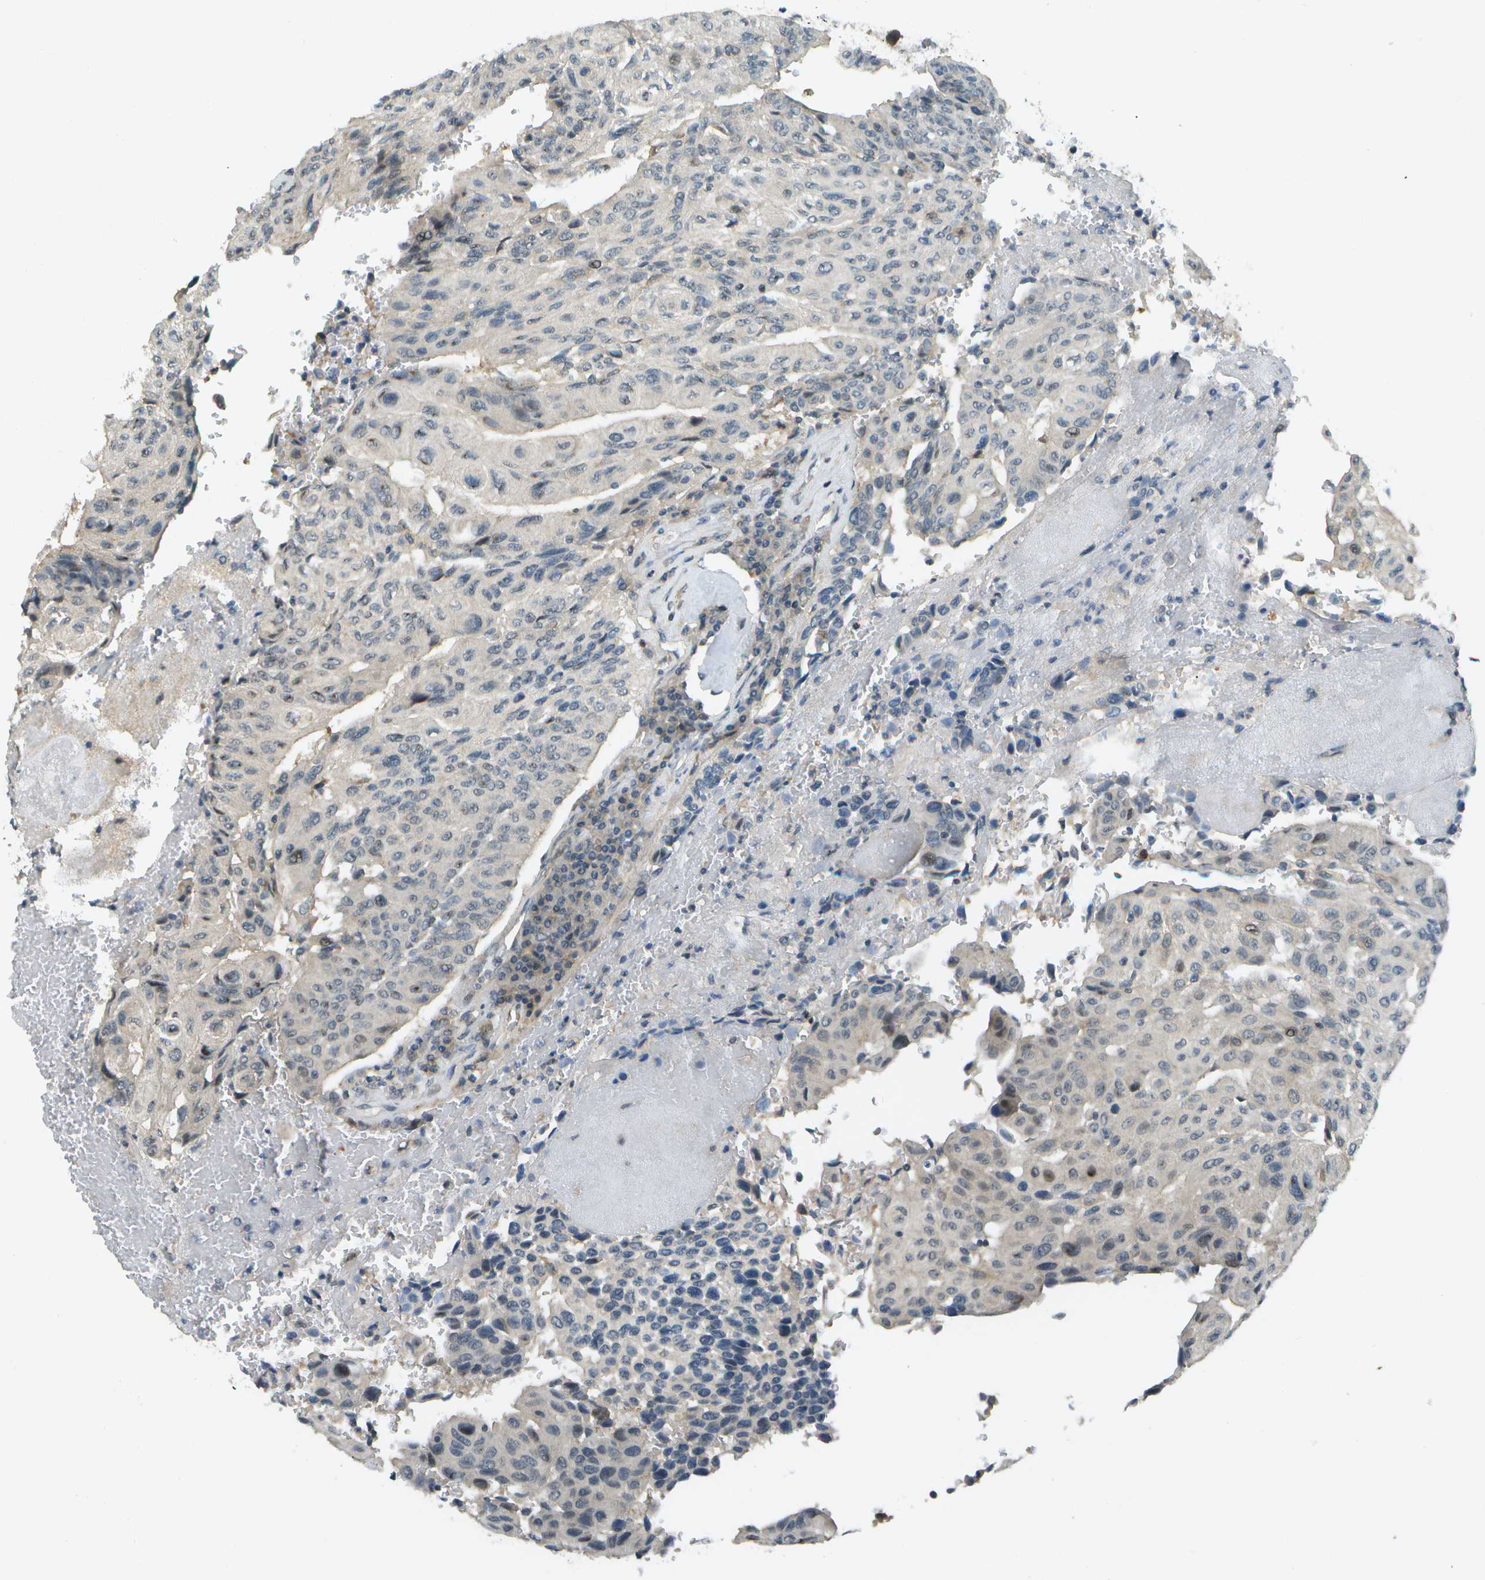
{"staining": {"intensity": "weak", "quantity": "25%-75%", "location": "cytoplasmic/membranous"}, "tissue": "urothelial cancer", "cell_type": "Tumor cells", "image_type": "cancer", "snomed": [{"axis": "morphology", "description": "Urothelial carcinoma, High grade"}, {"axis": "topography", "description": "Urinary bladder"}], "caption": "Urothelial cancer tissue displays weak cytoplasmic/membranous expression in approximately 25%-75% of tumor cells", "gene": "WNK2", "patient": {"sex": "male", "age": 66}}